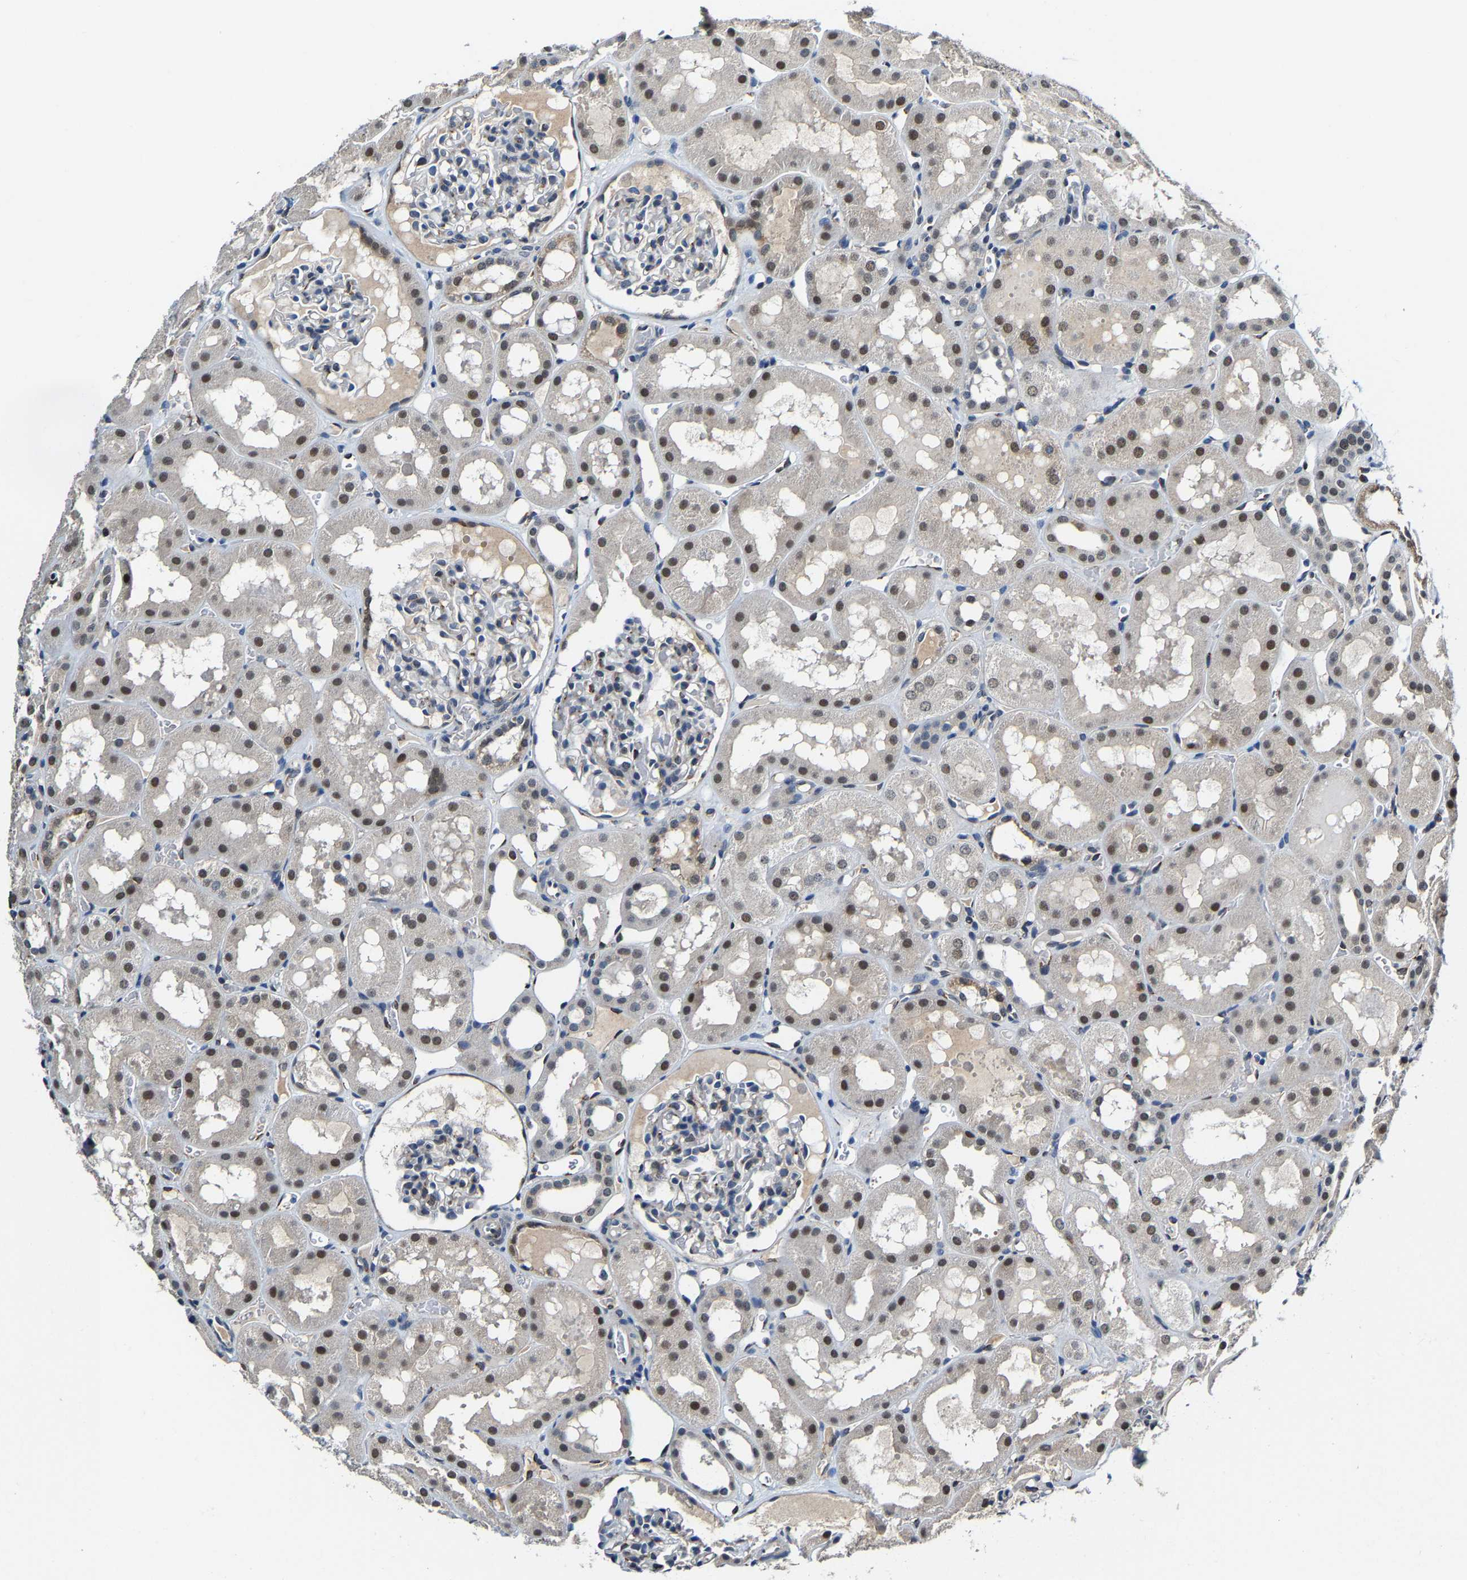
{"staining": {"intensity": "moderate", "quantity": "<25%", "location": "cytoplasmic/membranous"}, "tissue": "kidney", "cell_type": "Cells in glomeruli", "image_type": "normal", "snomed": [{"axis": "morphology", "description": "Normal tissue, NOS"}, {"axis": "topography", "description": "Kidney"}, {"axis": "topography", "description": "Urinary bladder"}], "caption": "A brown stain shows moderate cytoplasmic/membranous expression of a protein in cells in glomeruli of normal kidney.", "gene": "METTL1", "patient": {"sex": "male", "age": 16}}